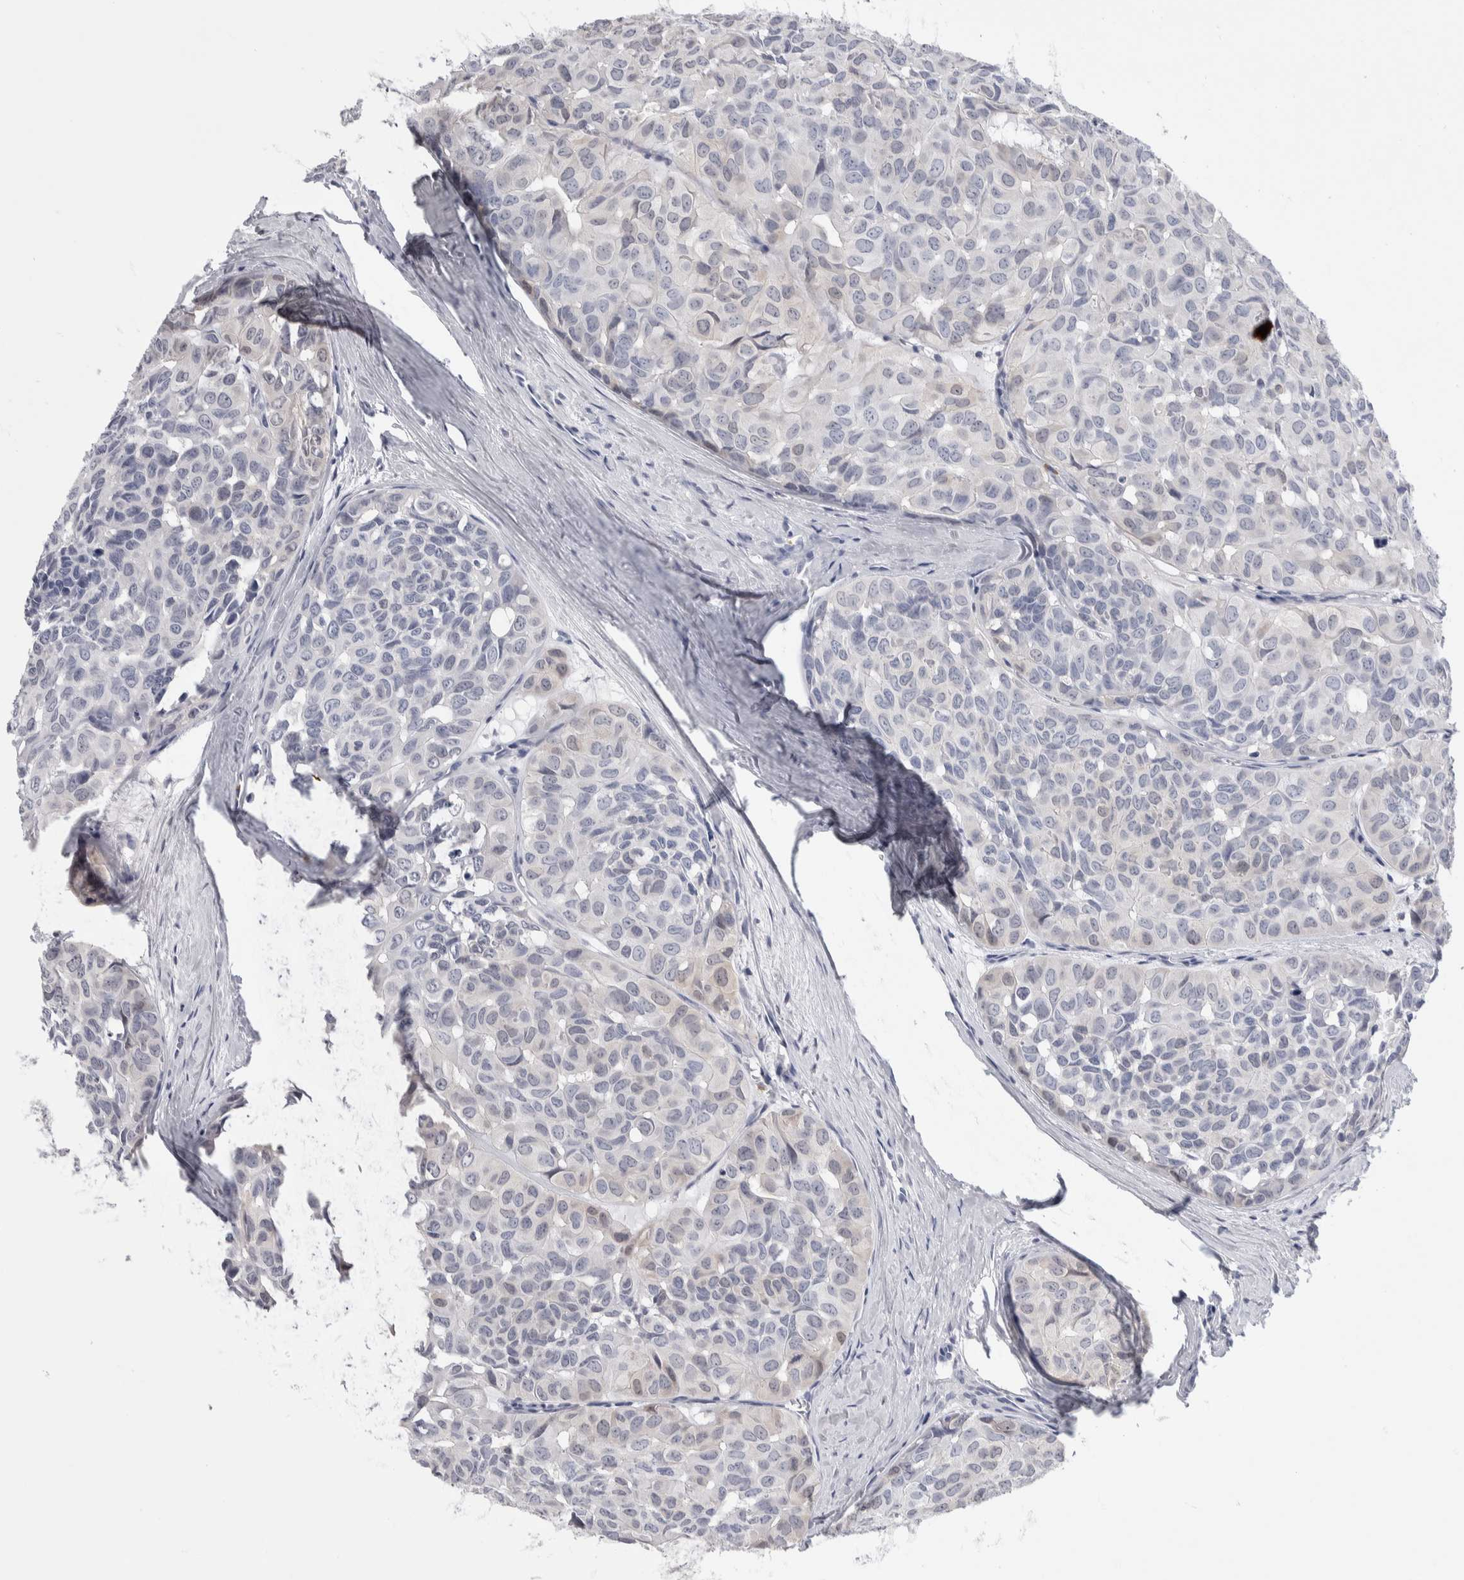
{"staining": {"intensity": "weak", "quantity": "<25%", "location": "cytoplasmic/membranous,nuclear"}, "tissue": "head and neck cancer", "cell_type": "Tumor cells", "image_type": "cancer", "snomed": [{"axis": "morphology", "description": "Adenocarcinoma, NOS"}, {"axis": "topography", "description": "Salivary gland, NOS"}, {"axis": "topography", "description": "Head-Neck"}], "caption": "This histopathology image is of head and neck adenocarcinoma stained with immunohistochemistry to label a protein in brown with the nuclei are counter-stained blue. There is no expression in tumor cells.", "gene": "LURAP1L", "patient": {"sex": "female", "age": 76}}